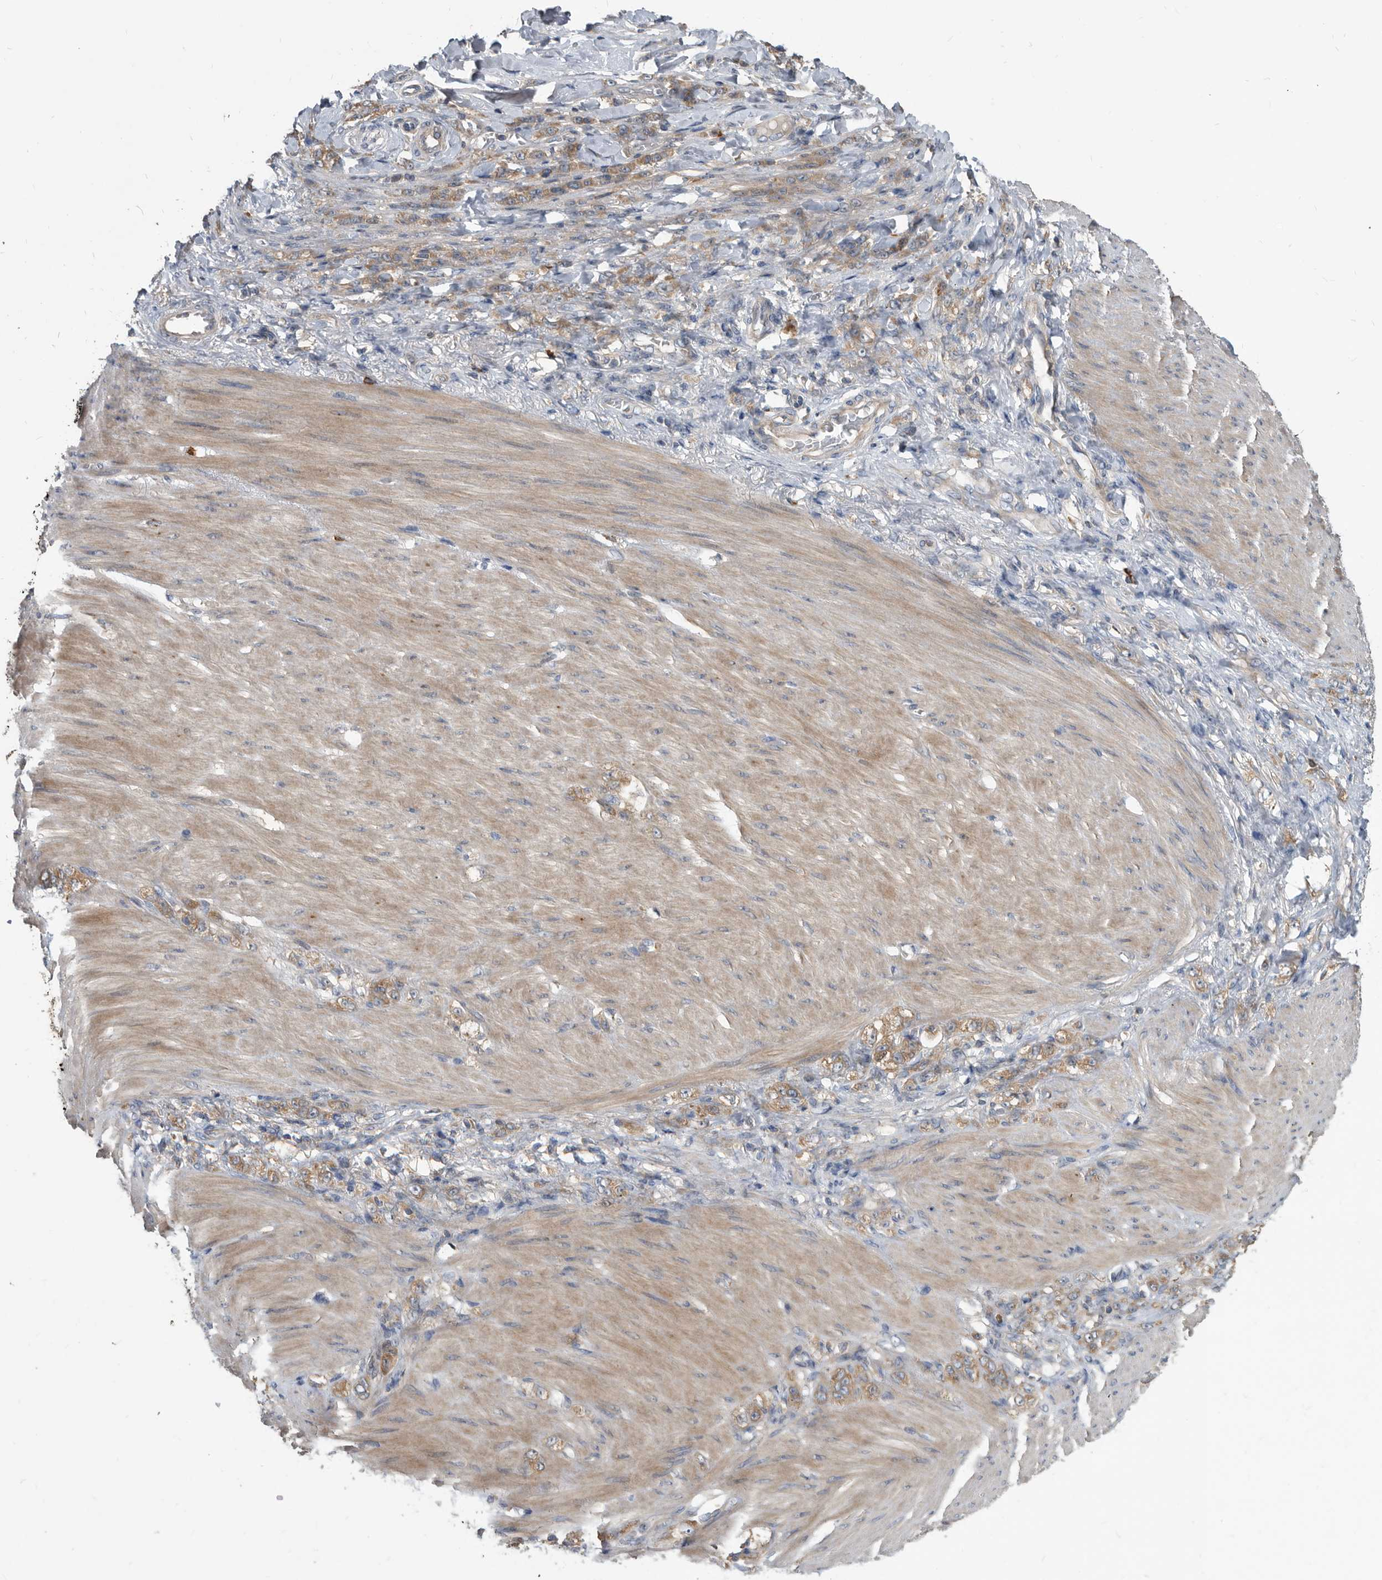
{"staining": {"intensity": "weak", "quantity": "<25%", "location": "cytoplasmic/membranous"}, "tissue": "stomach cancer", "cell_type": "Tumor cells", "image_type": "cancer", "snomed": [{"axis": "morphology", "description": "Normal tissue, NOS"}, {"axis": "morphology", "description": "Adenocarcinoma, NOS"}, {"axis": "topography", "description": "Stomach"}], "caption": "Adenocarcinoma (stomach) was stained to show a protein in brown. There is no significant positivity in tumor cells.", "gene": "APEH", "patient": {"sex": "male", "age": 82}}